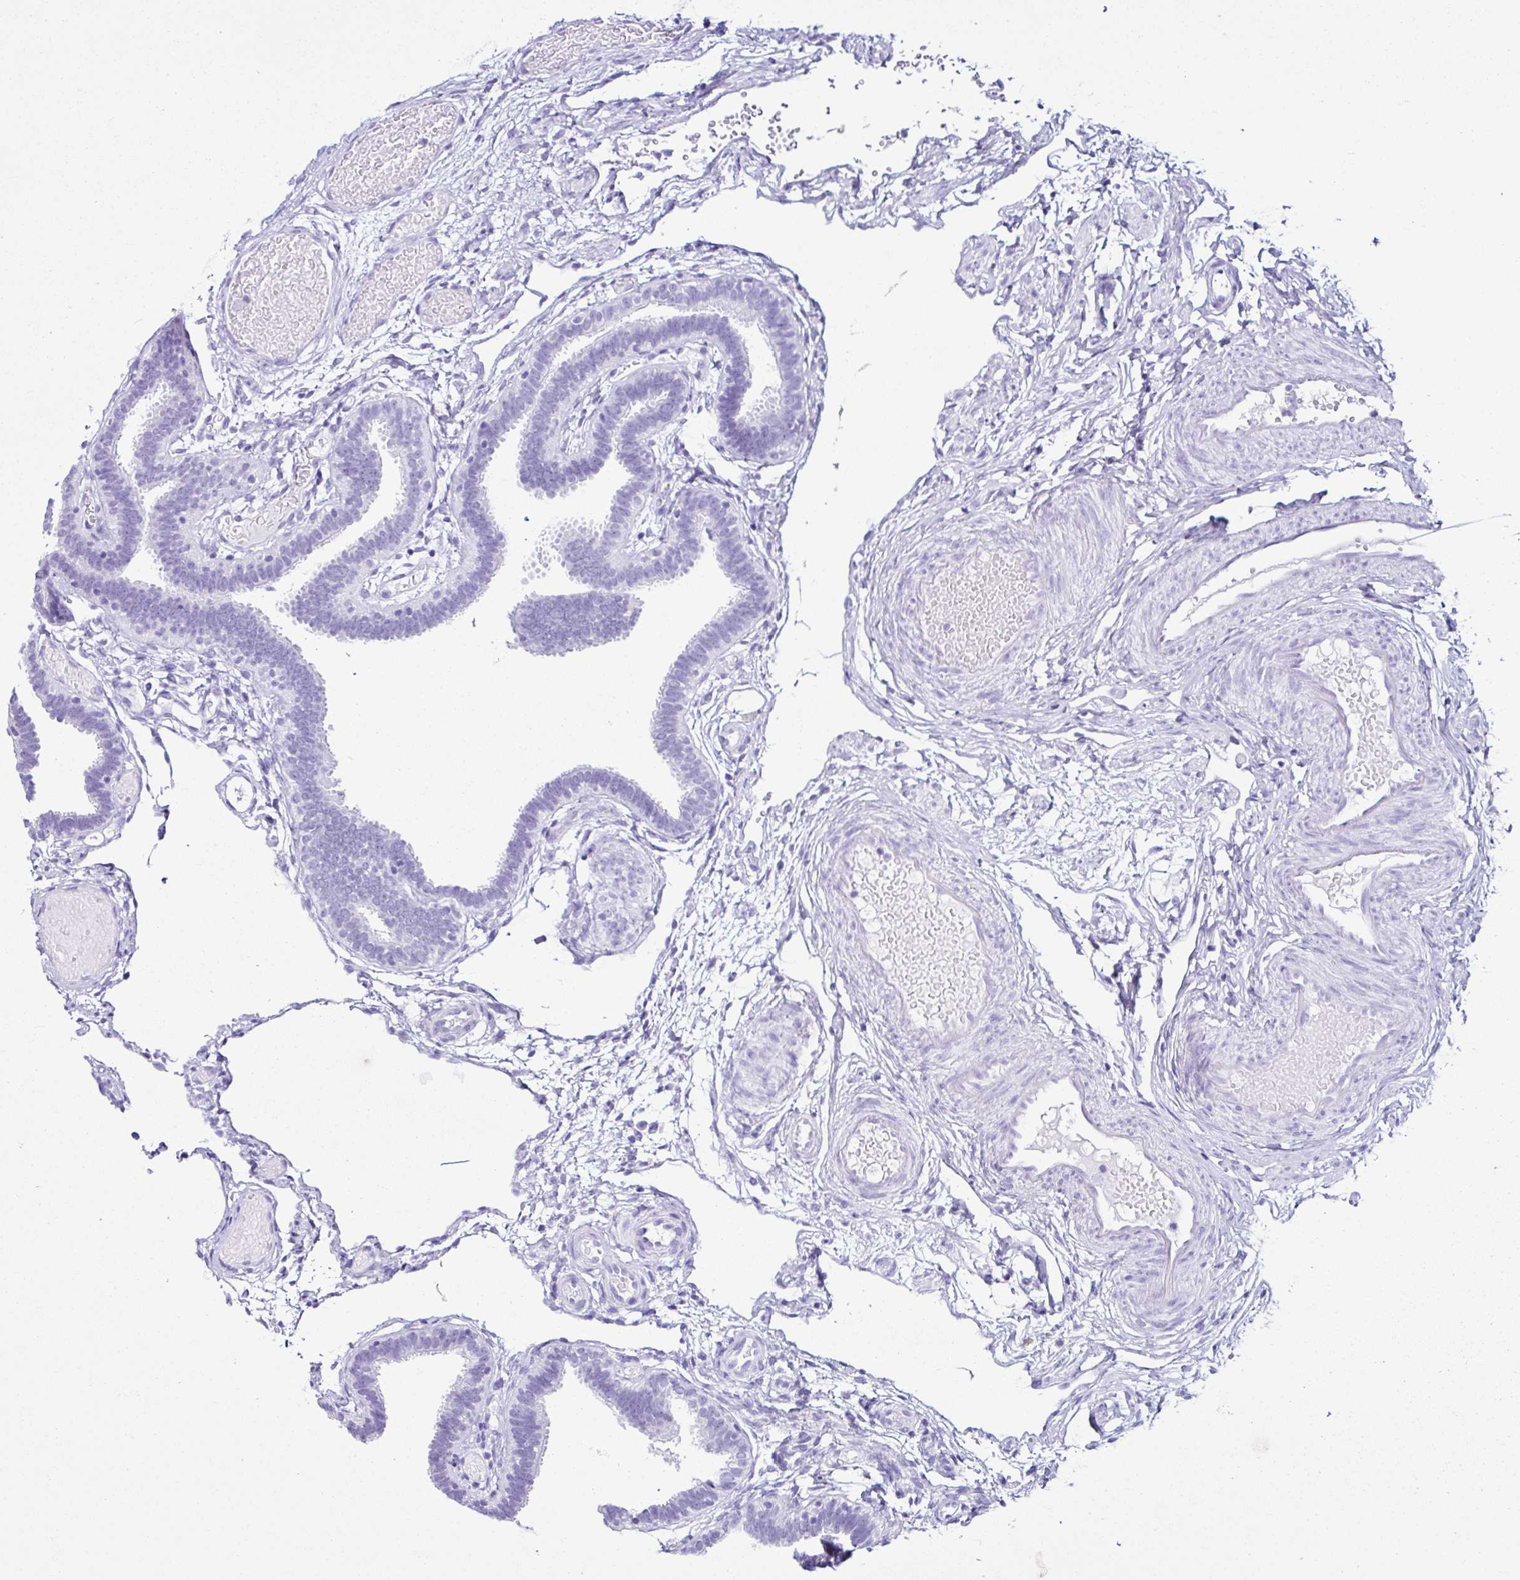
{"staining": {"intensity": "negative", "quantity": "none", "location": "none"}, "tissue": "fallopian tube", "cell_type": "Glandular cells", "image_type": "normal", "snomed": [{"axis": "morphology", "description": "Normal tissue, NOS"}, {"axis": "topography", "description": "Fallopian tube"}], "caption": "IHC histopathology image of unremarkable fallopian tube: human fallopian tube stained with DAB (3,3'-diaminobenzidine) exhibits no significant protein staining in glandular cells. (Brightfield microscopy of DAB IHC at high magnification).", "gene": "PIGF", "patient": {"sex": "female", "age": 37}}